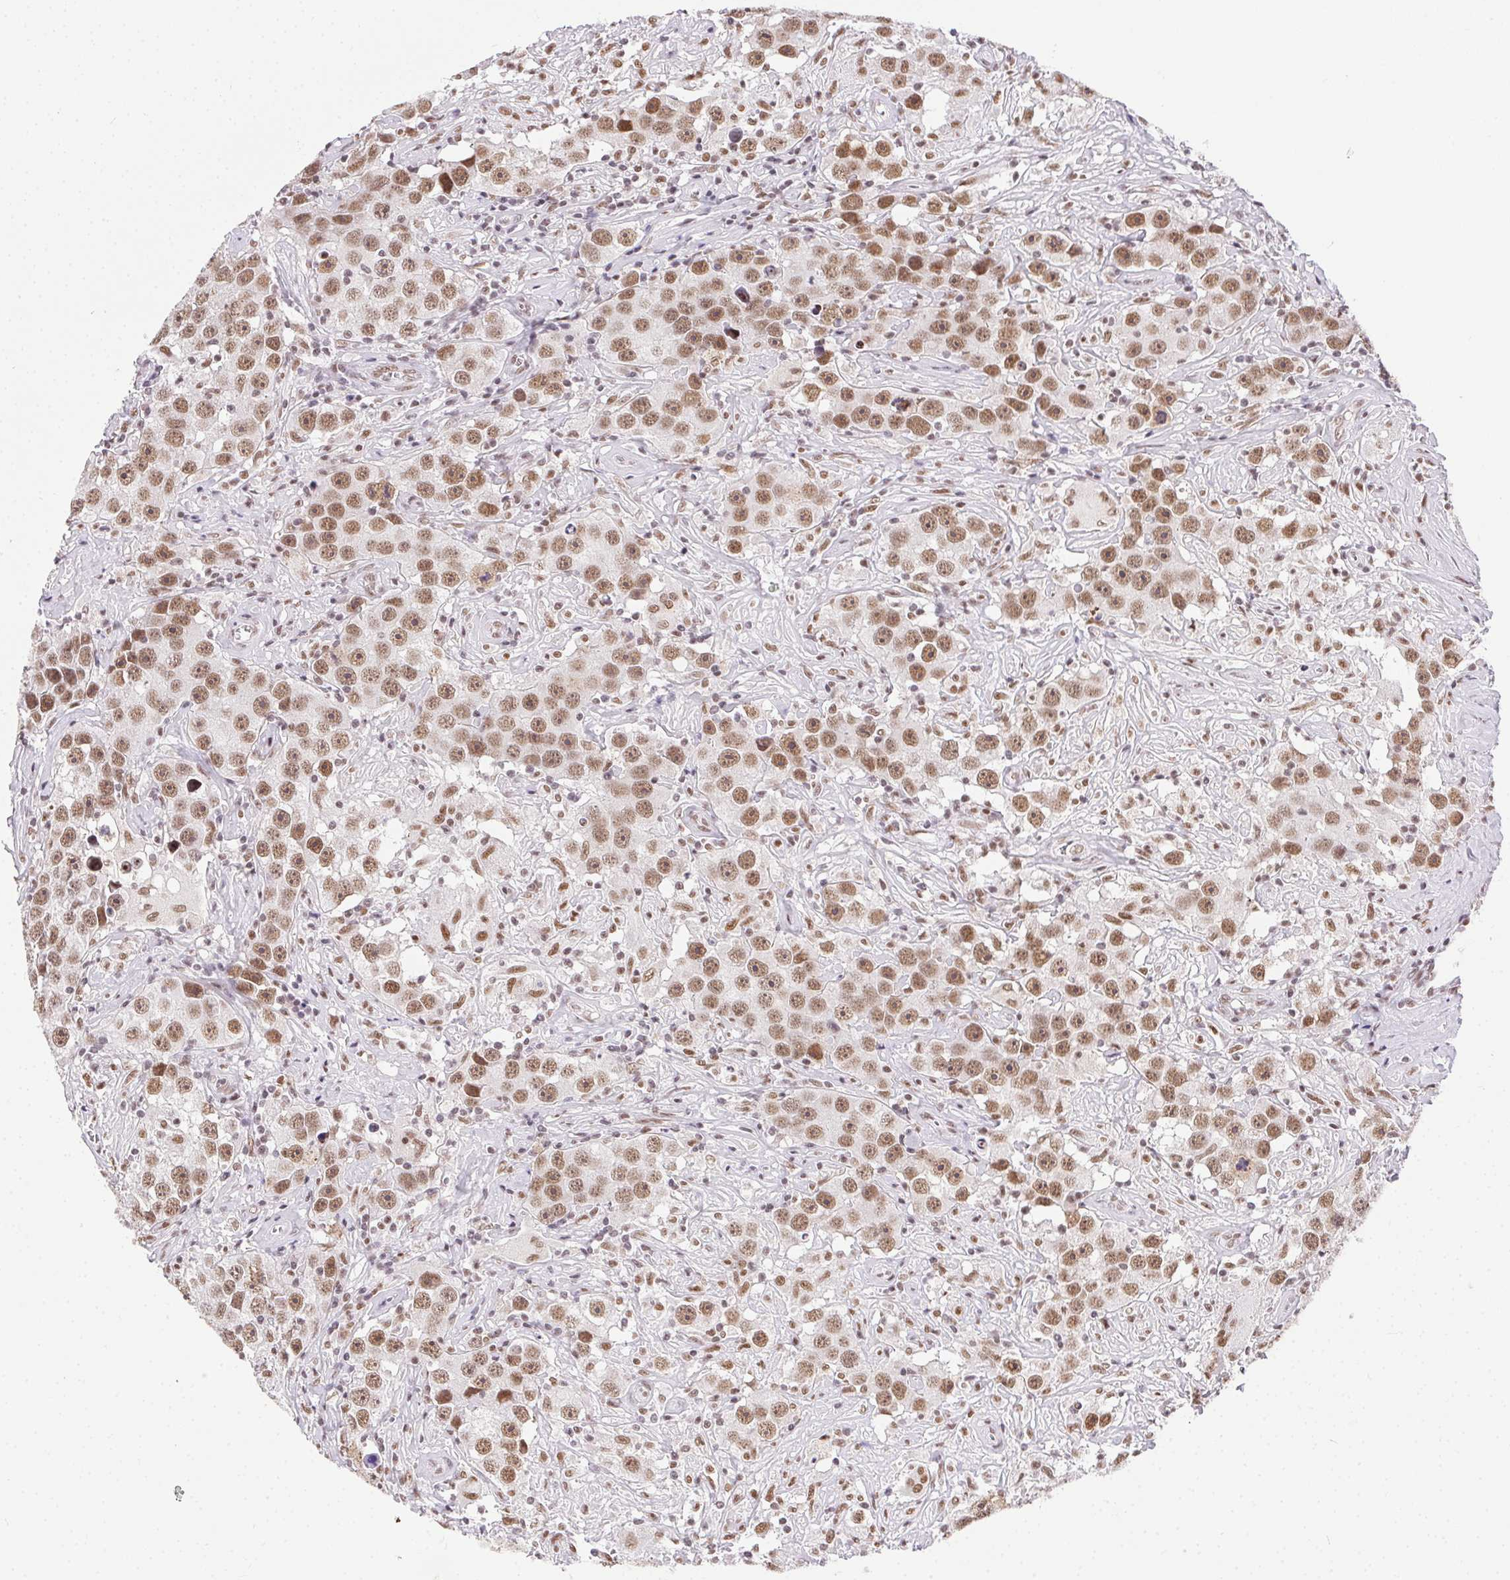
{"staining": {"intensity": "moderate", "quantity": ">75%", "location": "nuclear"}, "tissue": "testis cancer", "cell_type": "Tumor cells", "image_type": "cancer", "snomed": [{"axis": "morphology", "description": "Seminoma, NOS"}, {"axis": "topography", "description": "Testis"}], "caption": "Immunohistochemistry micrograph of neoplastic tissue: human testis cancer stained using immunohistochemistry reveals medium levels of moderate protein expression localized specifically in the nuclear of tumor cells, appearing as a nuclear brown color.", "gene": "TRA2B", "patient": {"sex": "male", "age": 49}}